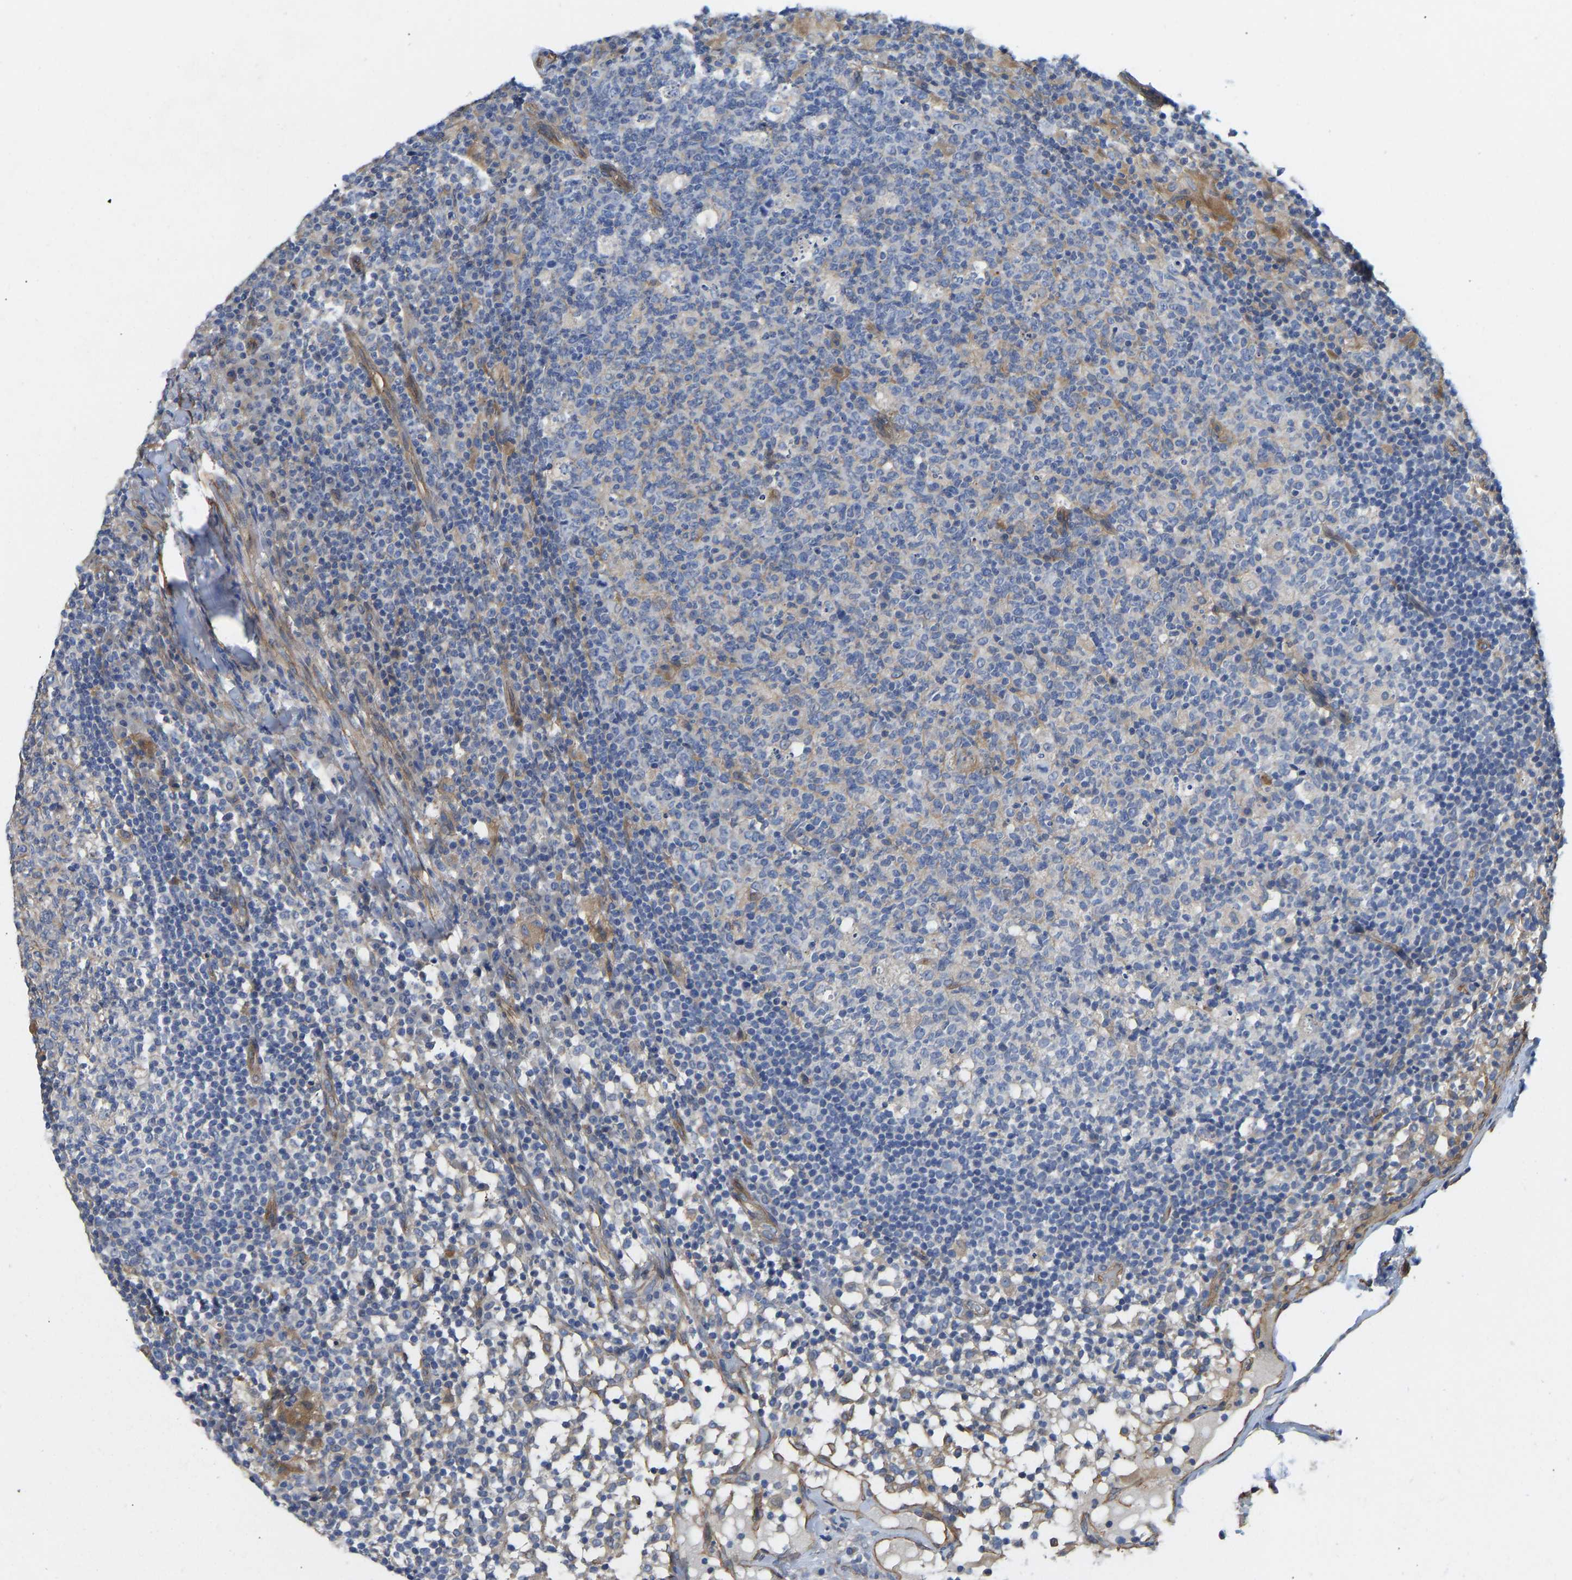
{"staining": {"intensity": "moderate", "quantity": "<25%", "location": "cytoplasmic/membranous"}, "tissue": "lymph node", "cell_type": "Germinal center cells", "image_type": "normal", "snomed": [{"axis": "morphology", "description": "Normal tissue, NOS"}, {"axis": "morphology", "description": "Inflammation, NOS"}, {"axis": "topography", "description": "Lymph node"}], "caption": "Protein staining of benign lymph node exhibits moderate cytoplasmic/membranous positivity in approximately <25% of germinal center cells. (Brightfield microscopy of DAB IHC at high magnification).", "gene": "ELMO2", "patient": {"sex": "male", "age": 55}}